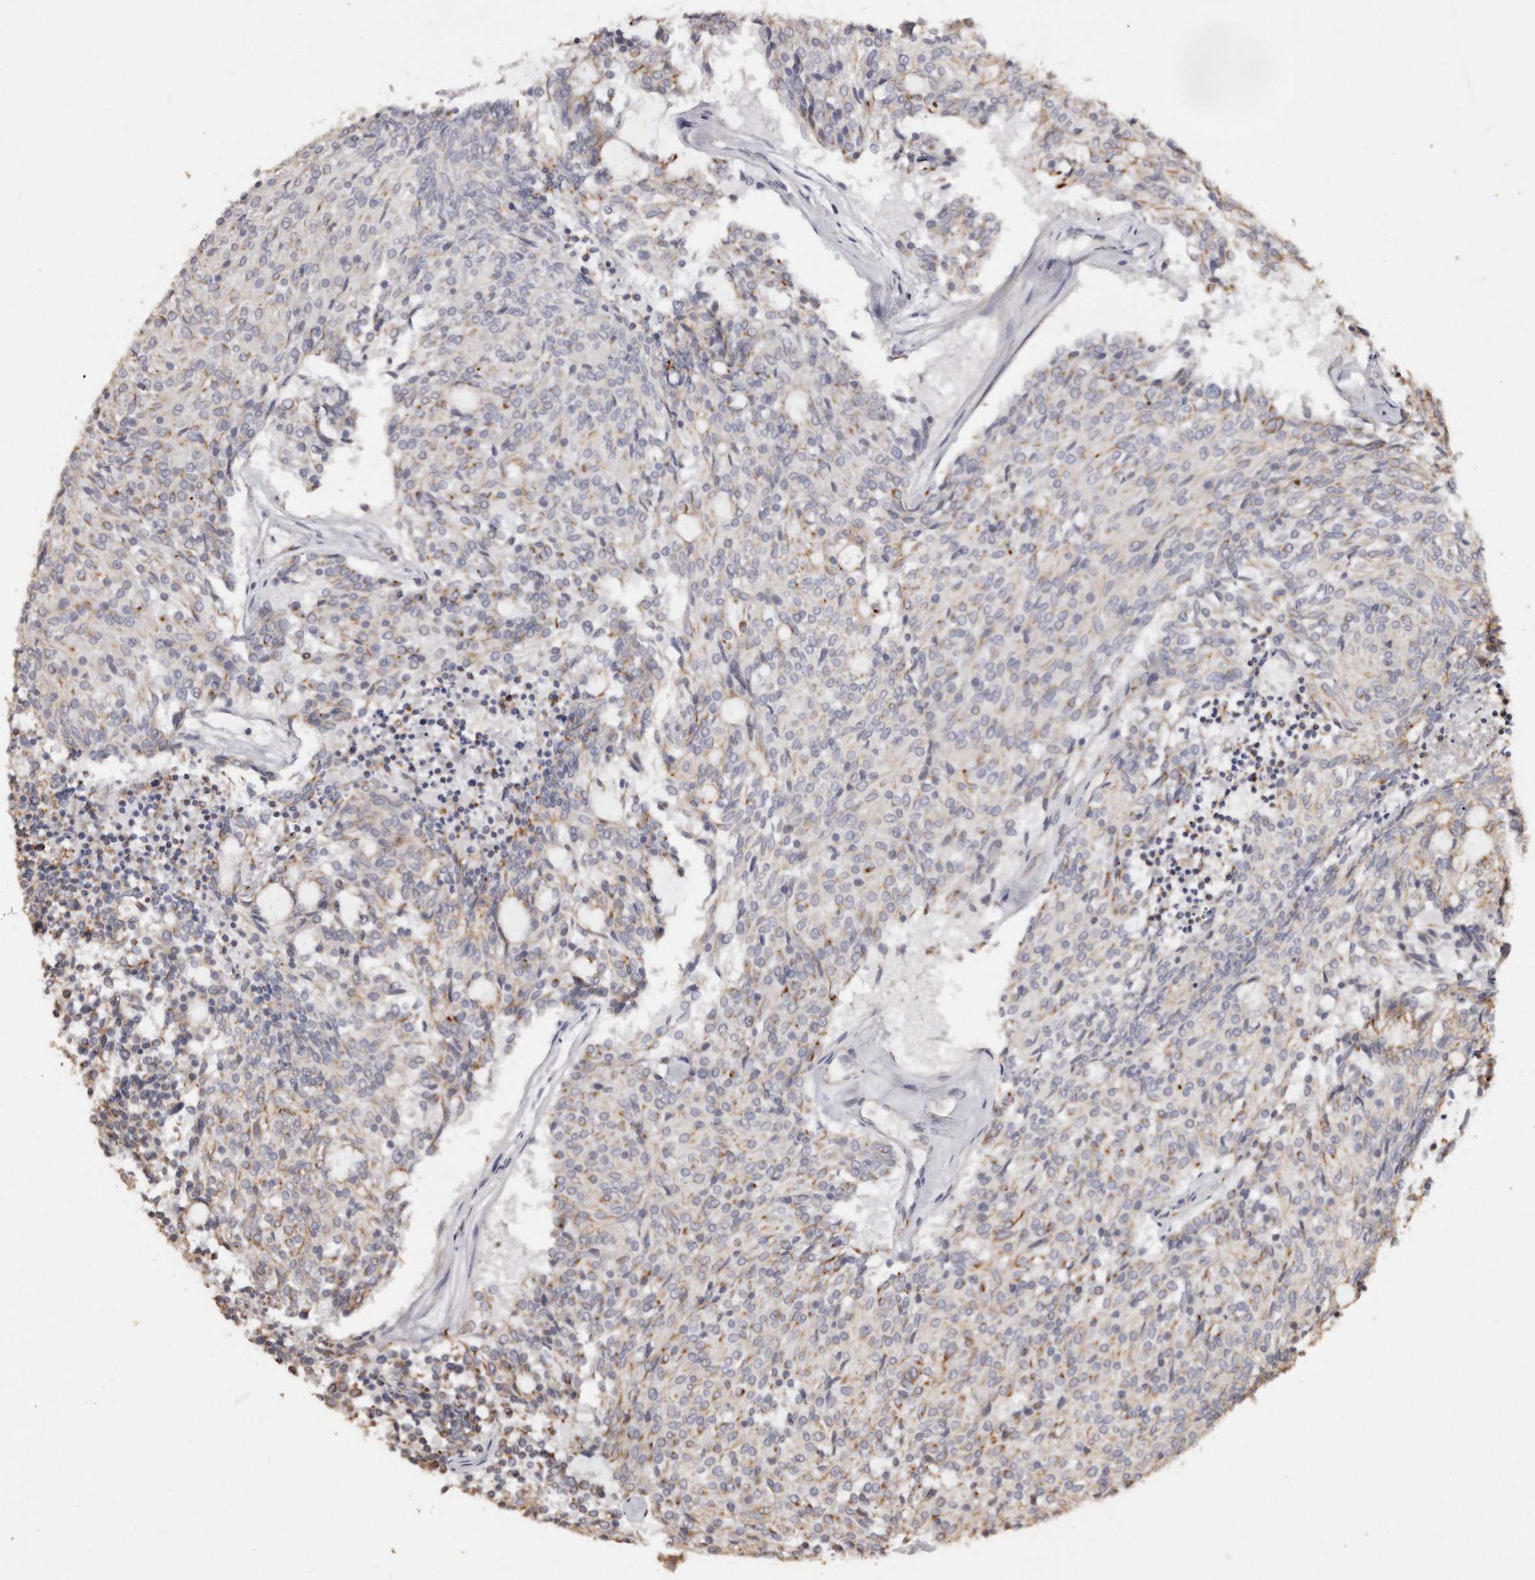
{"staining": {"intensity": "moderate", "quantity": "<25%", "location": "cytoplasmic/membranous"}, "tissue": "carcinoid", "cell_type": "Tumor cells", "image_type": "cancer", "snomed": [{"axis": "morphology", "description": "Carcinoid, malignant, NOS"}, {"axis": "topography", "description": "Pancreas"}], "caption": "Immunohistochemical staining of malignant carcinoid shows moderate cytoplasmic/membranous protein positivity in approximately <25% of tumor cells.", "gene": "ZYG11A", "patient": {"sex": "female", "age": 54}}